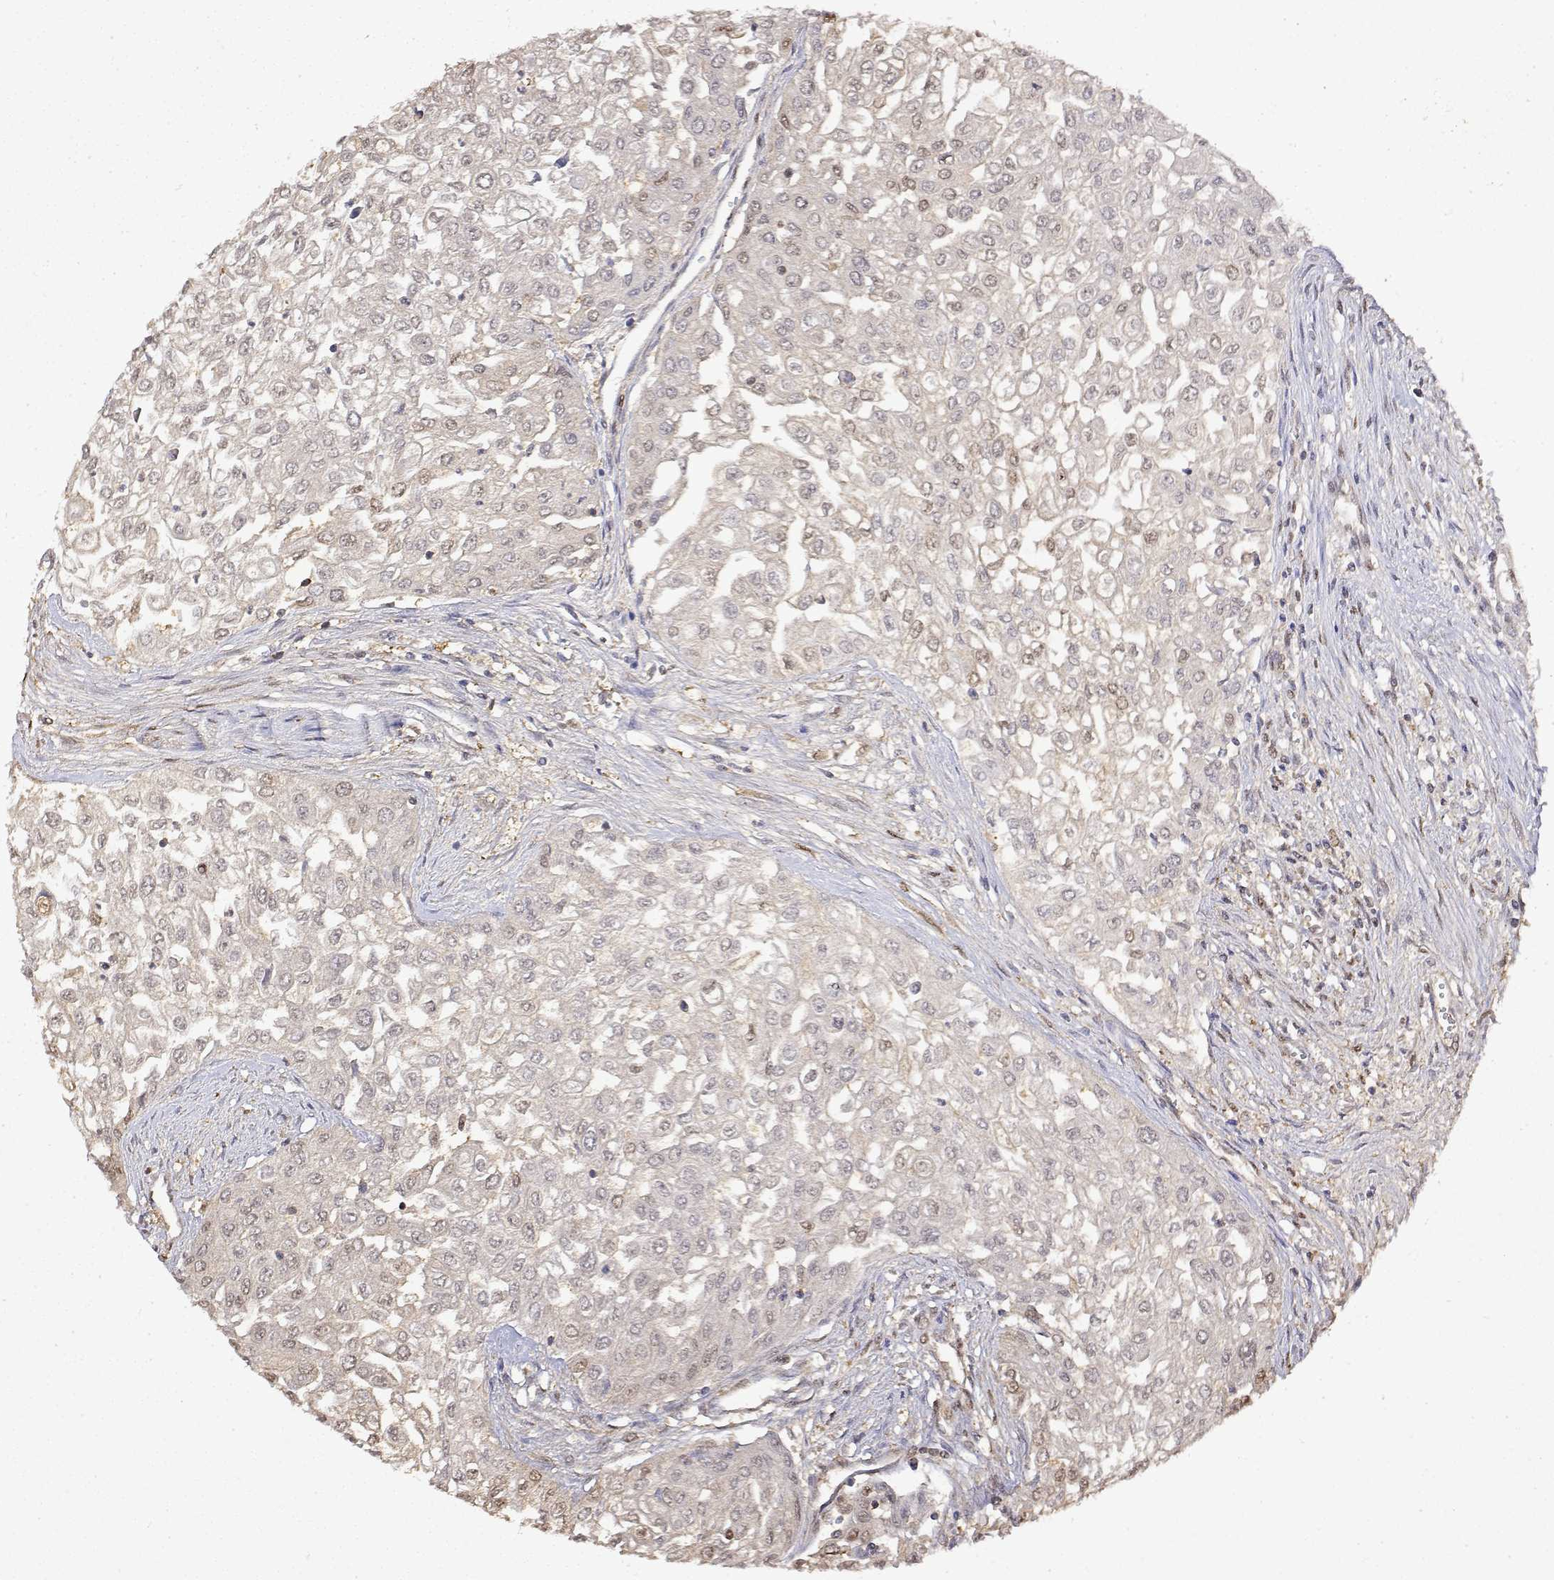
{"staining": {"intensity": "negative", "quantity": "none", "location": "none"}, "tissue": "urothelial cancer", "cell_type": "Tumor cells", "image_type": "cancer", "snomed": [{"axis": "morphology", "description": "Urothelial carcinoma, High grade"}, {"axis": "topography", "description": "Urinary bladder"}], "caption": "IHC micrograph of neoplastic tissue: high-grade urothelial carcinoma stained with DAB (3,3'-diaminobenzidine) exhibits no significant protein staining in tumor cells. The staining is performed using DAB (3,3'-diaminobenzidine) brown chromogen with nuclei counter-stained in using hematoxylin.", "gene": "TPI1", "patient": {"sex": "male", "age": 62}}